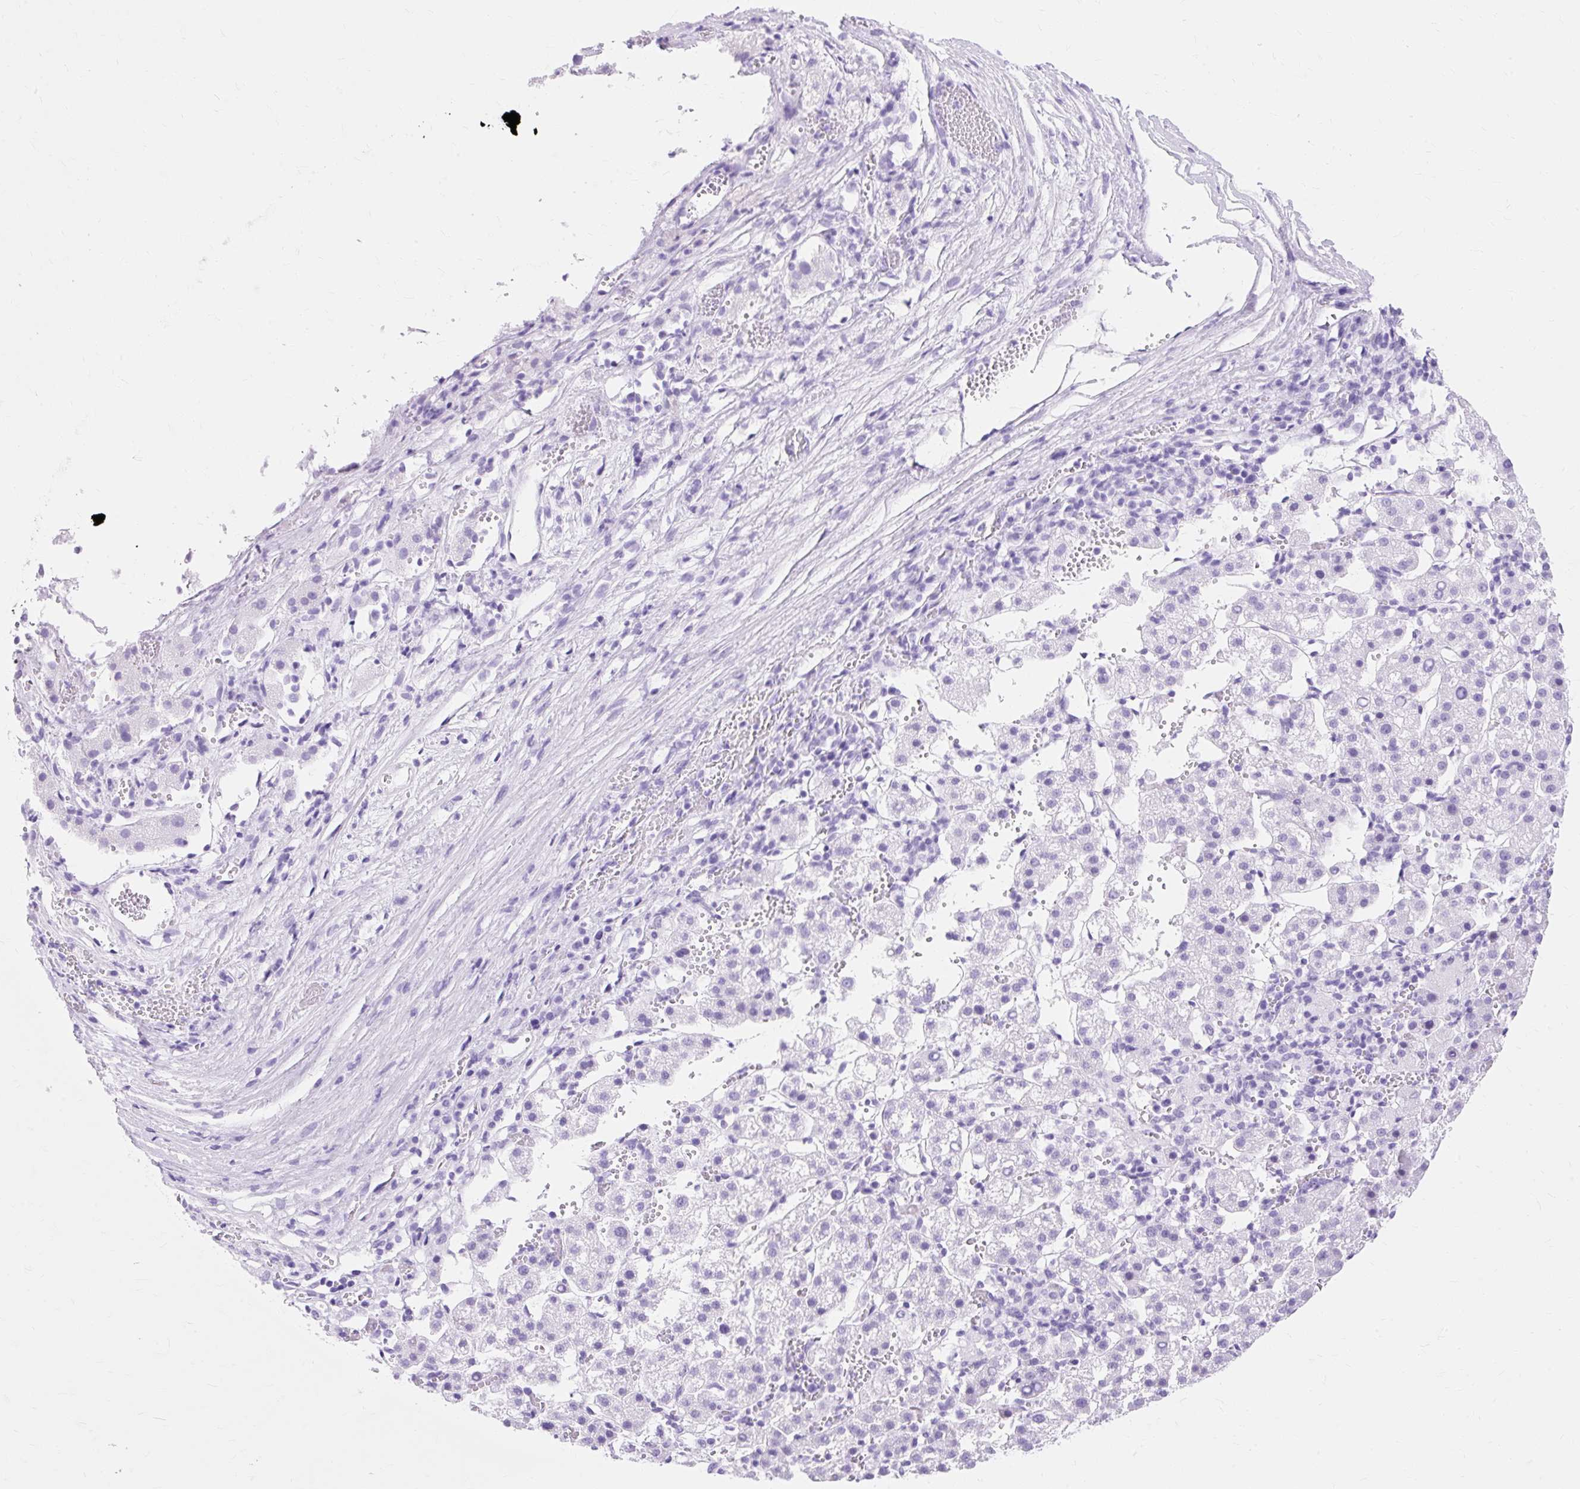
{"staining": {"intensity": "negative", "quantity": "none", "location": "none"}, "tissue": "liver cancer", "cell_type": "Tumor cells", "image_type": "cancer", "snomed": [{"axis": "morphology", "description": "Carcinoma, Hepatocellular, NOS"}, {"axis": "topography", "description": "Liver"}], "caption": "Tumor cells show no significant protein staining in liver hepatocellular carcinoma.", "gene": "MBP", "patient": {"sex": "female", "age": 58}}